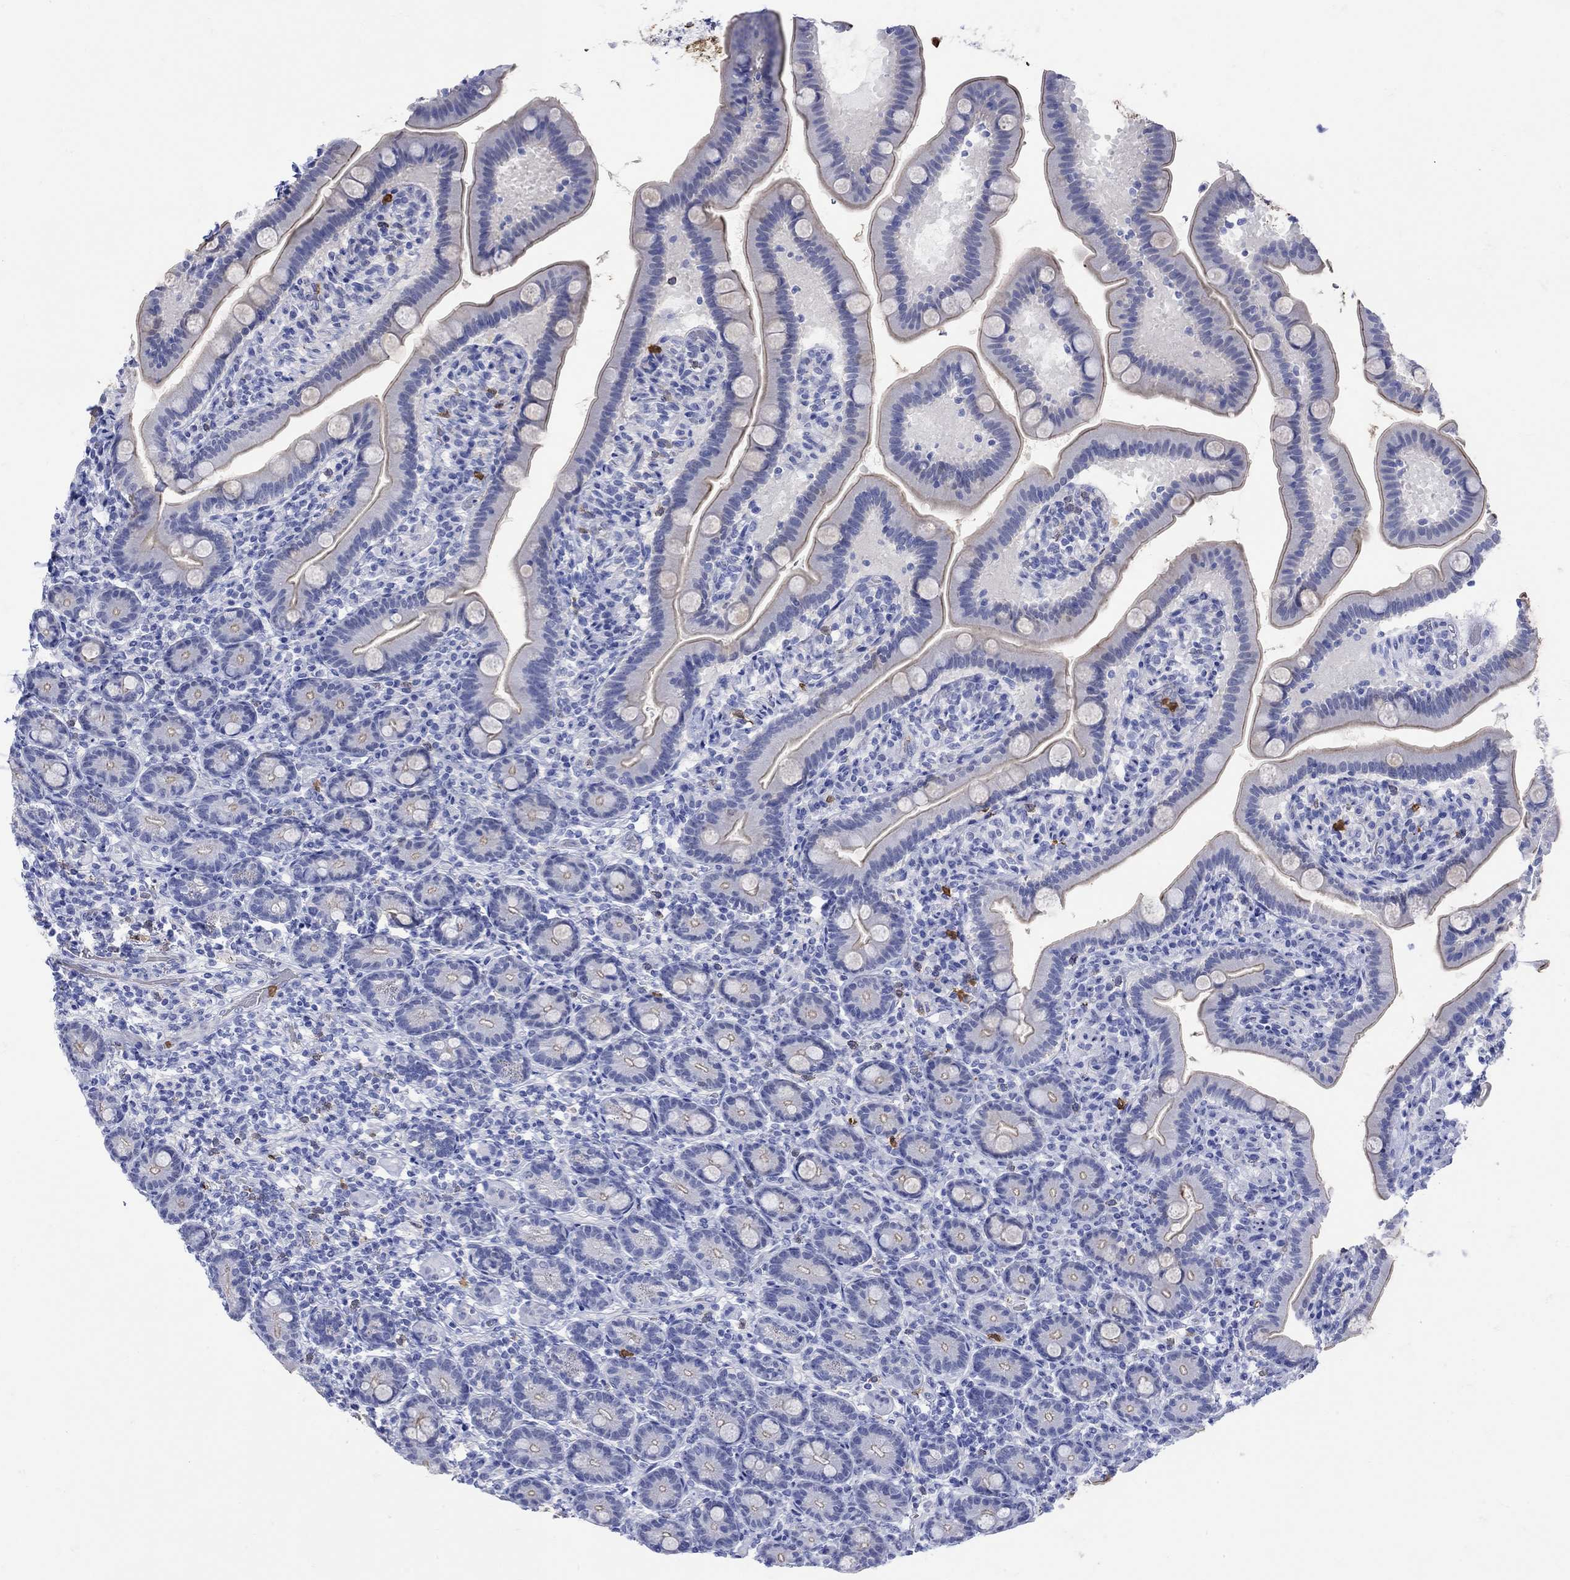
{"staining": {"intensity": "weak", "quantity": "<25%", "location": "cytoplasmic/membranous"}, "tissue": "small intestine", "cell_type": "Glandular cells", "image_type": "normal", "snomed": [{"axis": "morphology", "description": "Normal tissue, NOS"}, {"axis": "topography", "description": "Small intestine"}], "caption": "Image shows no significant protein positivity in glandular cells of benign small intestine.", "gene": "LINGO3", "patient": {"sex": "male", "age": 66}}